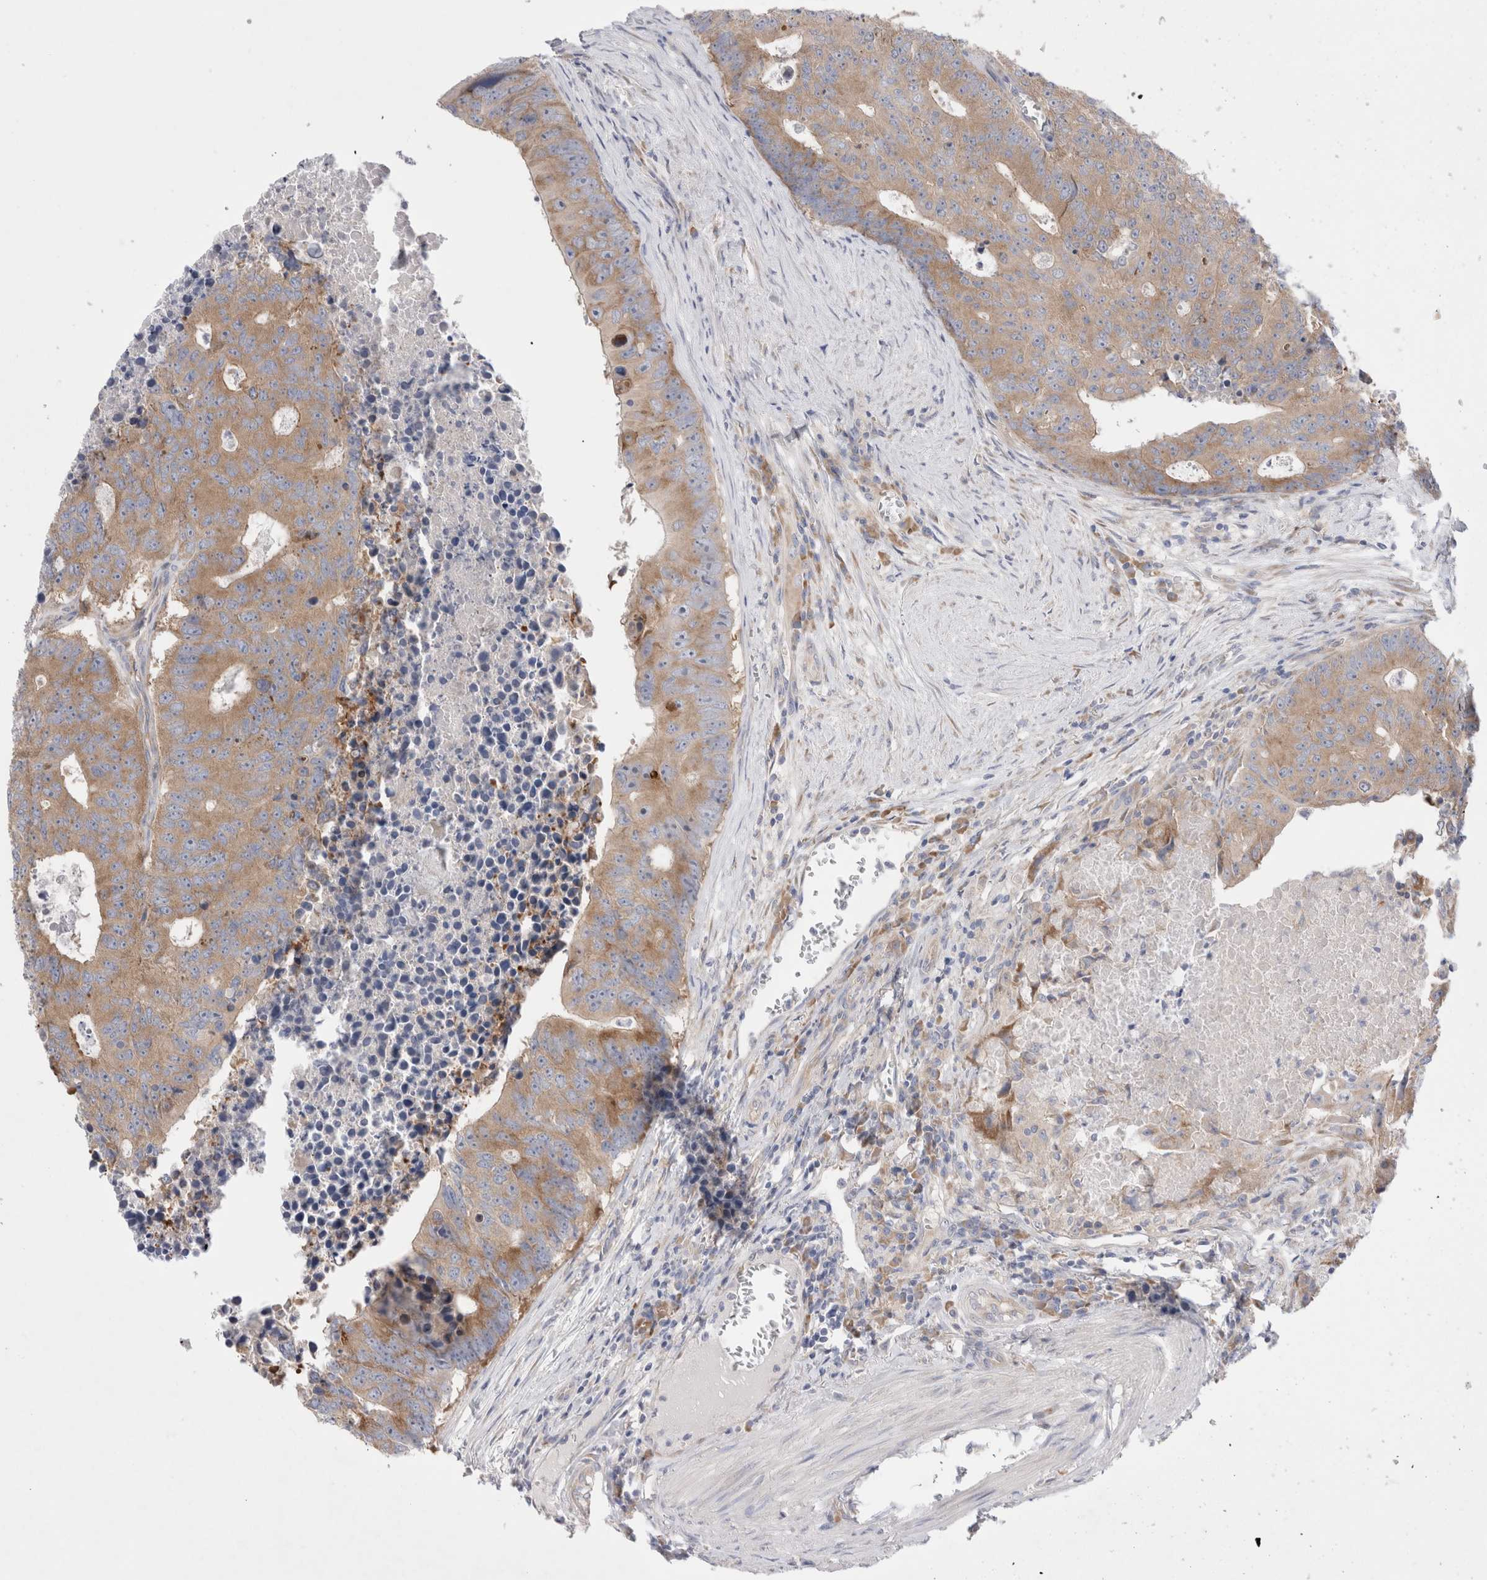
{"staining": {"intensity": "moderate", "quantity": ">75%", "location": "cytoplasmic/membranous"}, "tissue": "colorectal cancer", "cell_type": "Tumor cells", "image_type": "cancer", "snomed": [{"axis": "morphology", "description": "Adenocarcinoma, NOS"}, {"axis": "topography", "description": "Colon"}], "caption": "IHC image of neoplastic tissue: adenocarcinoma (colorectal) stained using immunohistochemistry (IHC) exhibits medium levels of moderate protein expression localized specifically in the cytoplasmic/membranous of tumor cells, appearing as a cytoplasmic/membranous brown color.", "gene": "RBM12B", "patient": {"sex": "male", "age": 87}}